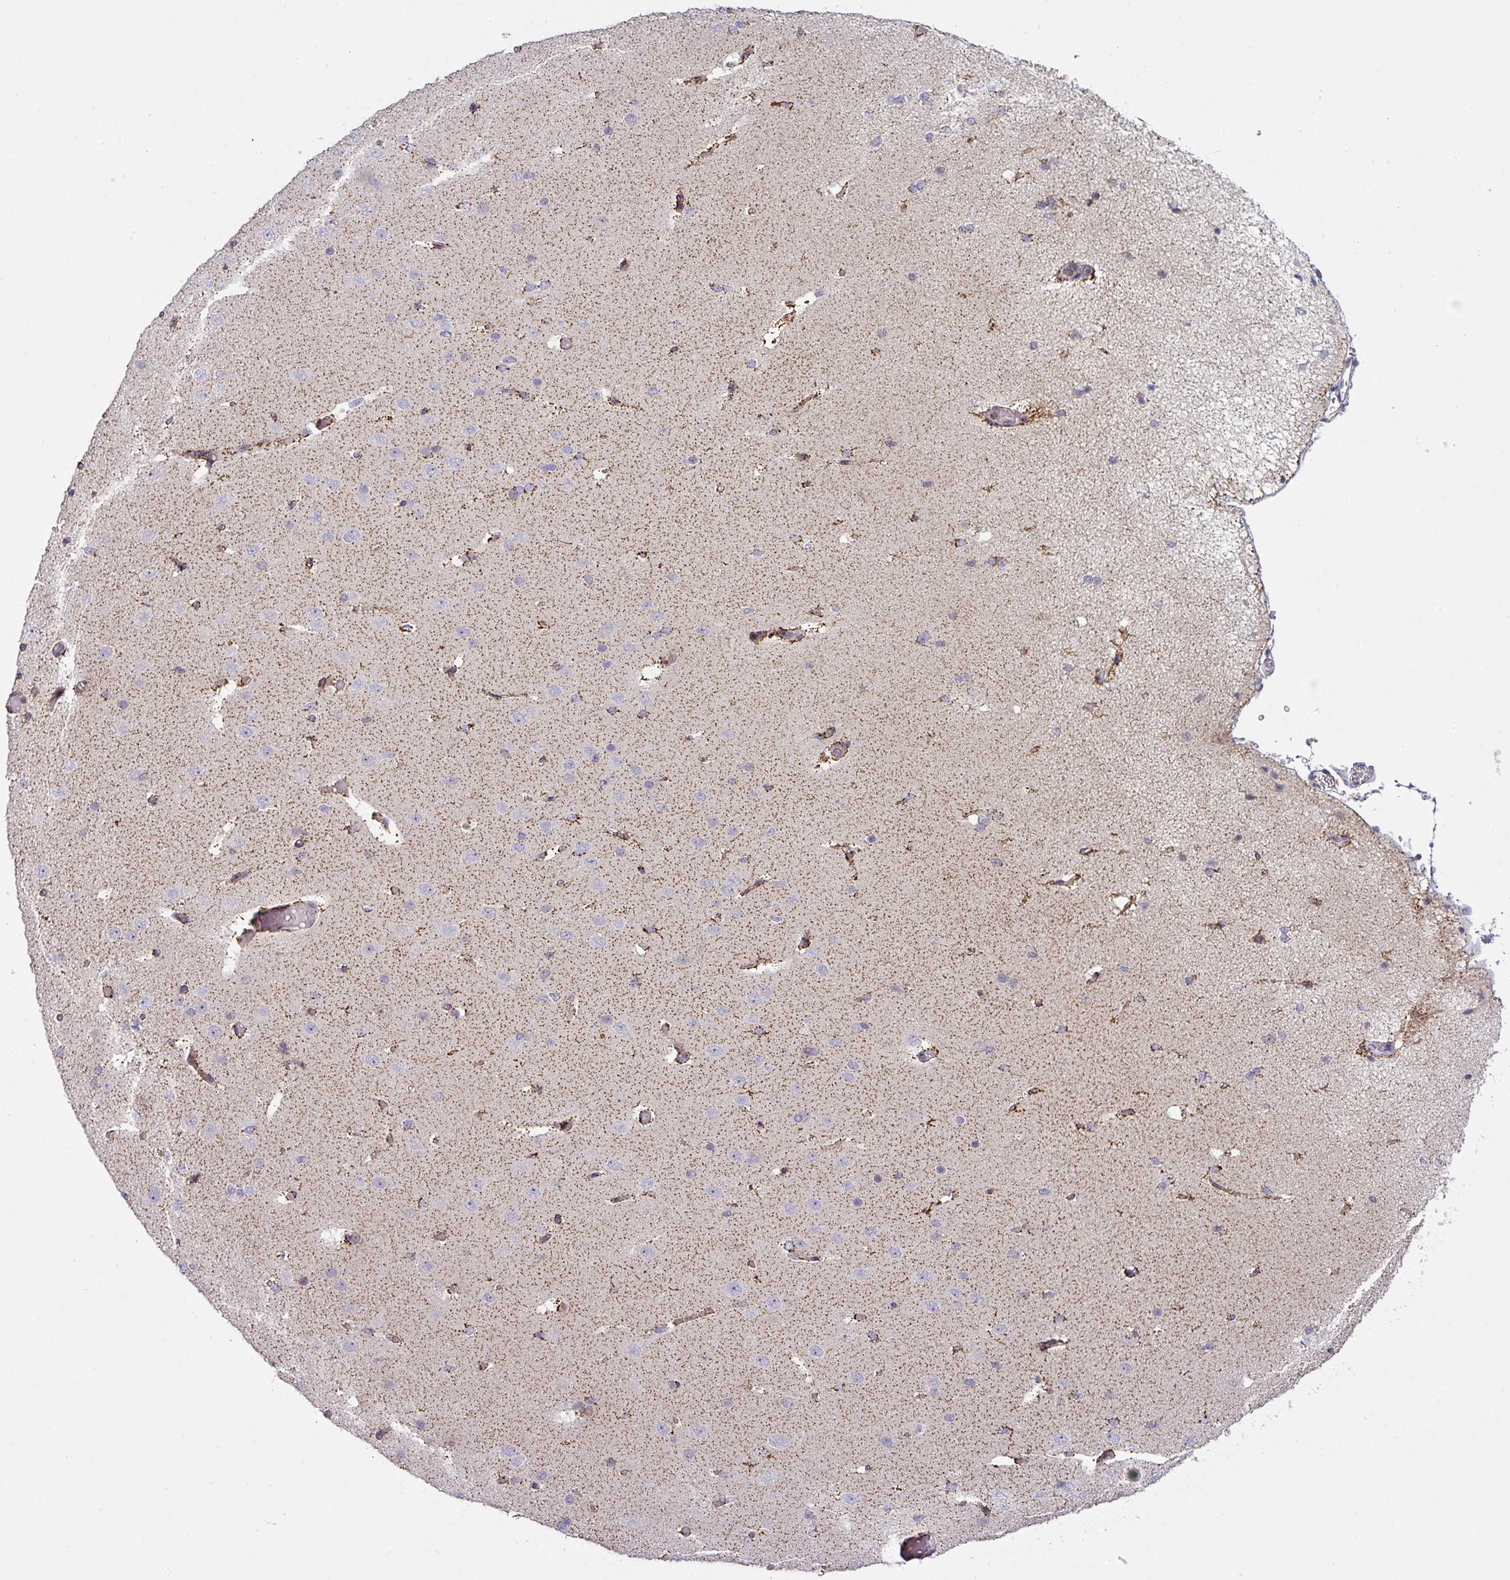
{"staining": {"intensity": "moderate", "quantity": ">75%", "location": "cytoplasmic/membranous"}, "tissue": "cerebral cortex", "cell_type": "Endothelial cells", "image_type": "normal", "snomed": [{"axis": "morphology", "description": "Normal tissue, NOS"}, {"axis": "morphology", "description": "Inflammation, NOS"}, {"axis": "topography", "description": "Cerebral cortex"}], "caption": "Unremarkable cerebral cortex displays moderate cytoplasmic/membranous expression in approximately >75% of endothelial cells.", "gene": "STAT5A", "patient": {"sex": "male", "age": 6}}